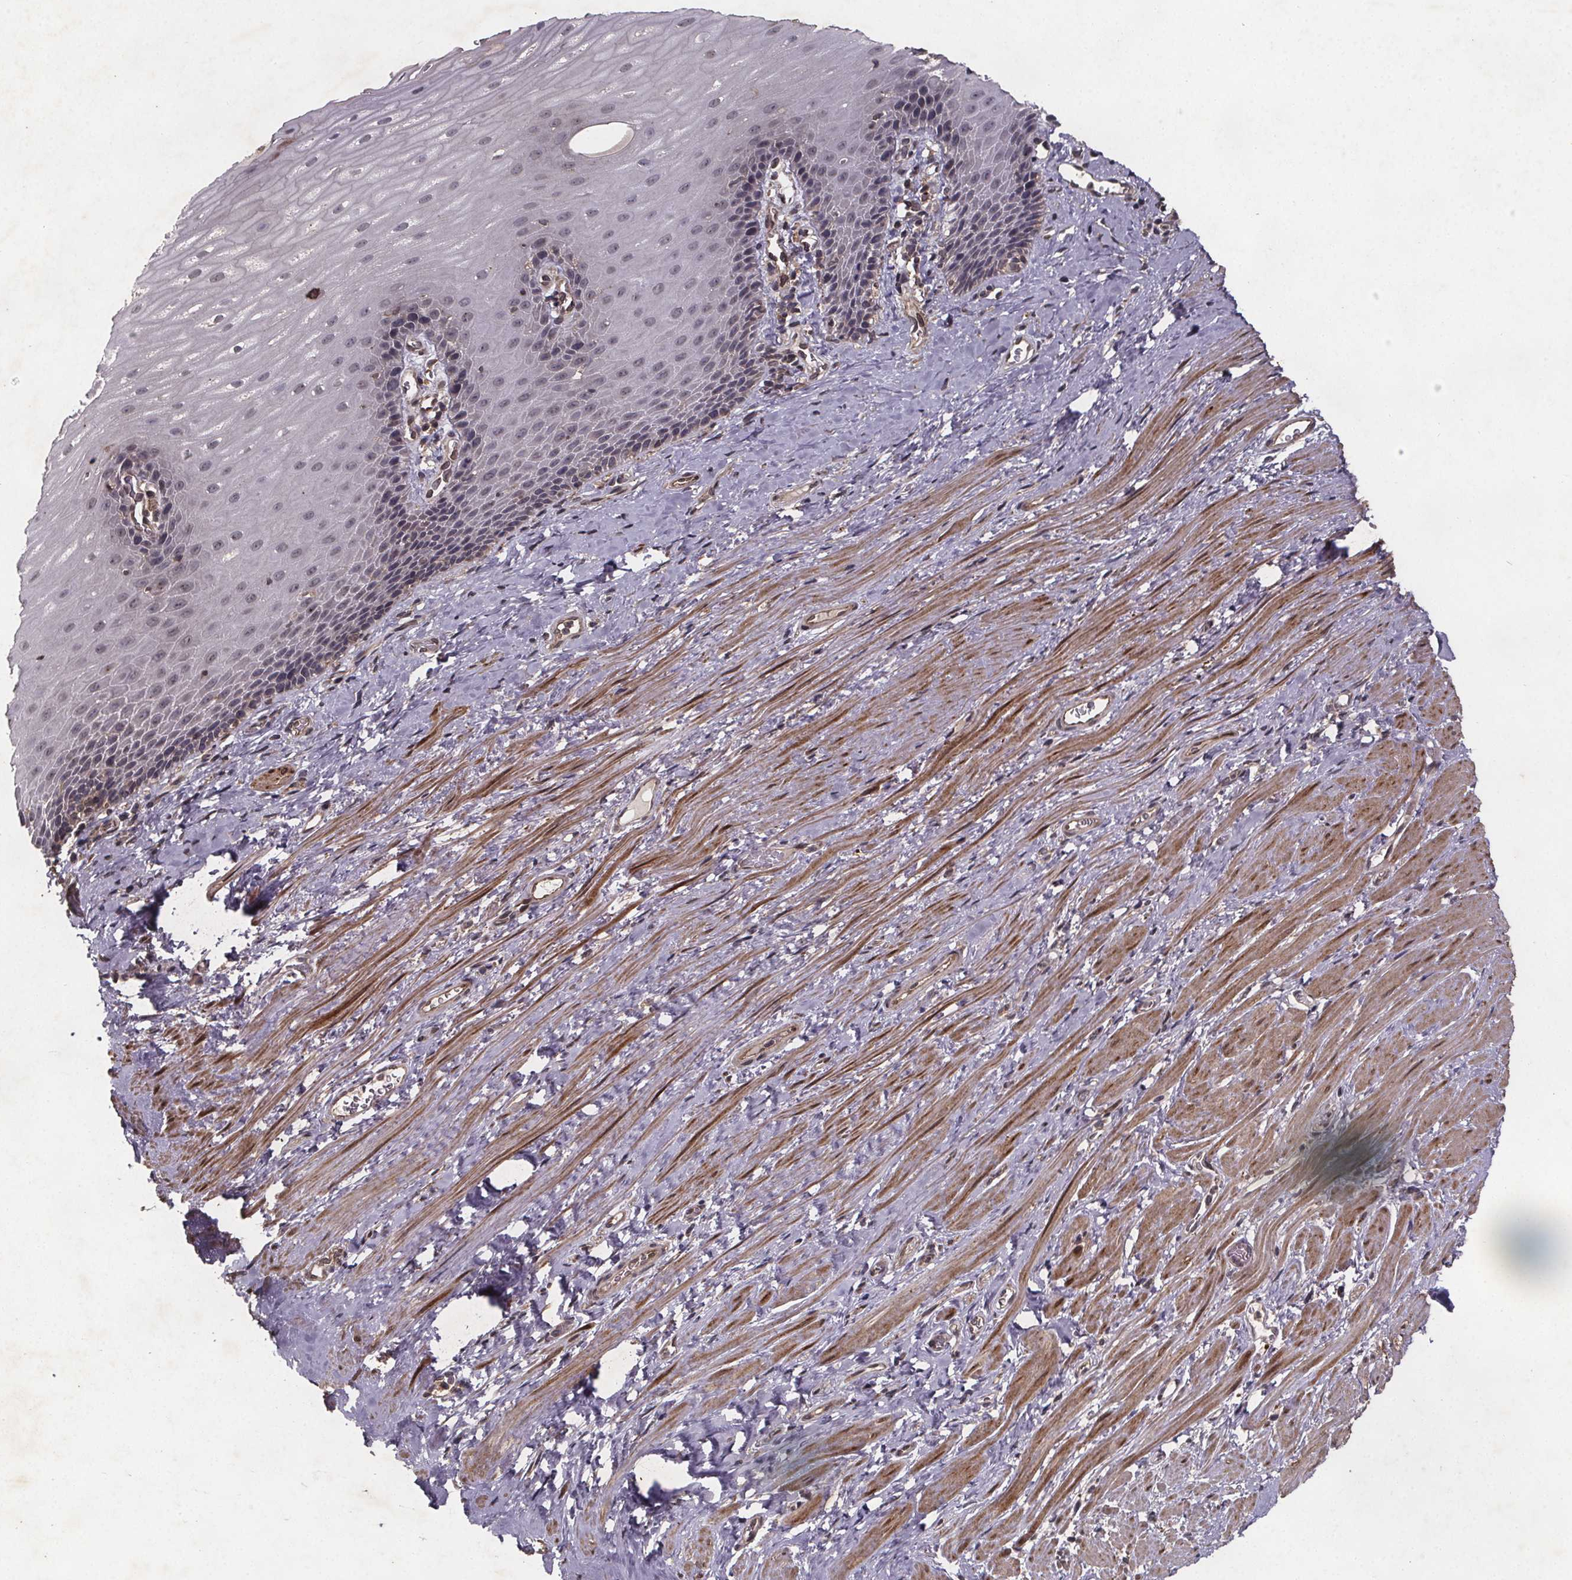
{"staining": {"intensity": "negative", "quantity": "none", "location": "none"}, "tissue": "esophagus", "cell_type": "Squamous epithelial cells", "image_type": "normal", "snomed": [{"axis": "morphology", "description": "Normal tissue, NOS"}, {"axis": "topography", "description": "Esophagus"}], "caption": "The IHC micrograph has no significant positivity in squamous epithelial cells of esophagus.", "gene": "PIERCE2", "patient": {"sex": "male", "age": 64}}